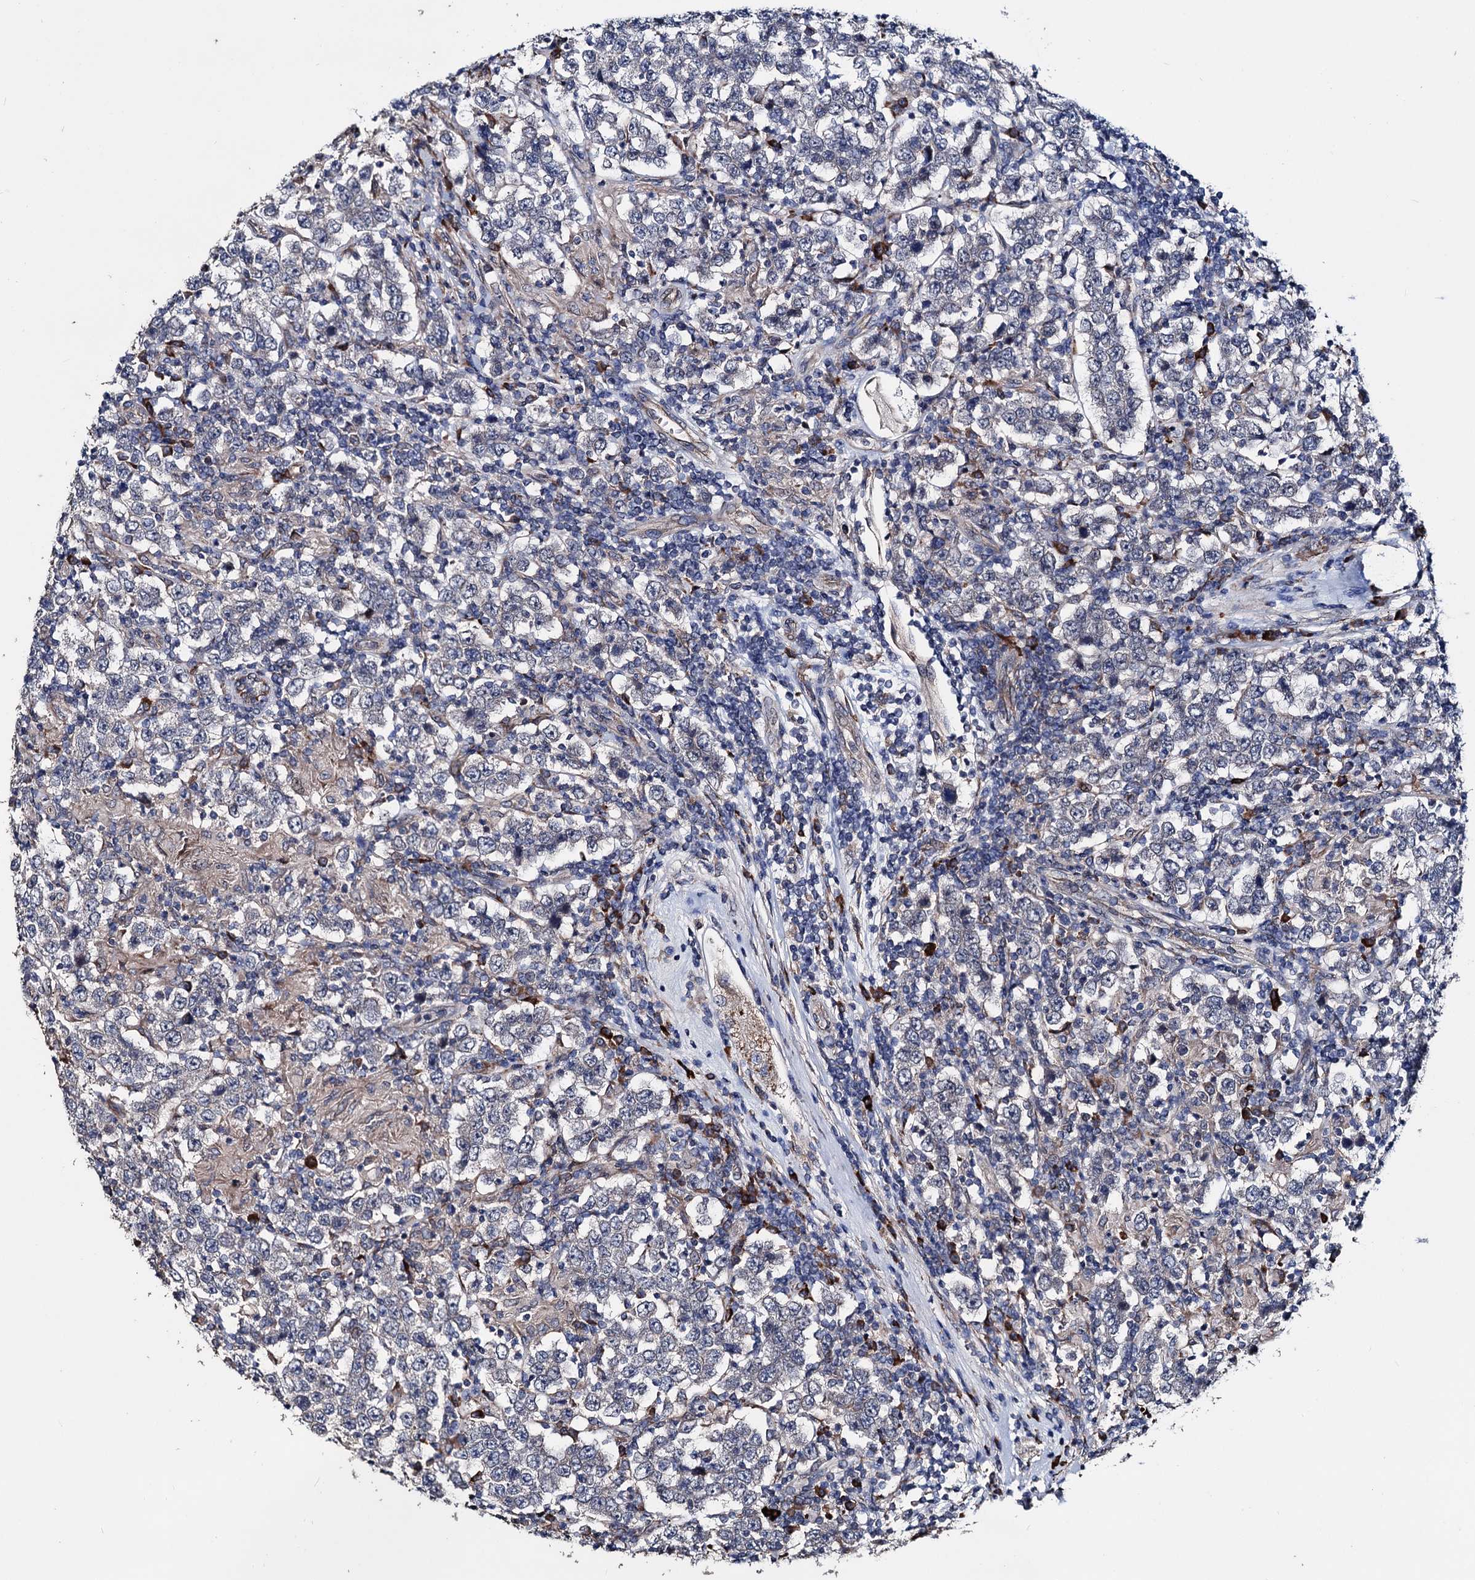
{"staining": {"intensity": "negative", "quantity": "none", "location": "none"}, "tissue": "testis cancer", "cell_type": "Tumor cells", "image_type": "cancer", "snomed": [{"axis": "morphology", "description": "Normal tissue, NOS"}, {"axis": "morphology", "description": "Urothelial carcinoma, High grade"}, {"axis": "morphology", "description": "Seminoma, NOS"}, {"axis": "morphology", "description": "Carcinoma, Embryonal, NOS"}, {"axis": "topography", "description": "Urinary bladder"}, {"axis": "topography", "description": "Testis"}], "caption": "Testis cancer stained for a protein using immunohistochemistry (IHC) reveals no expression tumor cells.", "gene": "AKAP11", "patient": {"sex": "male", "age": 41}}